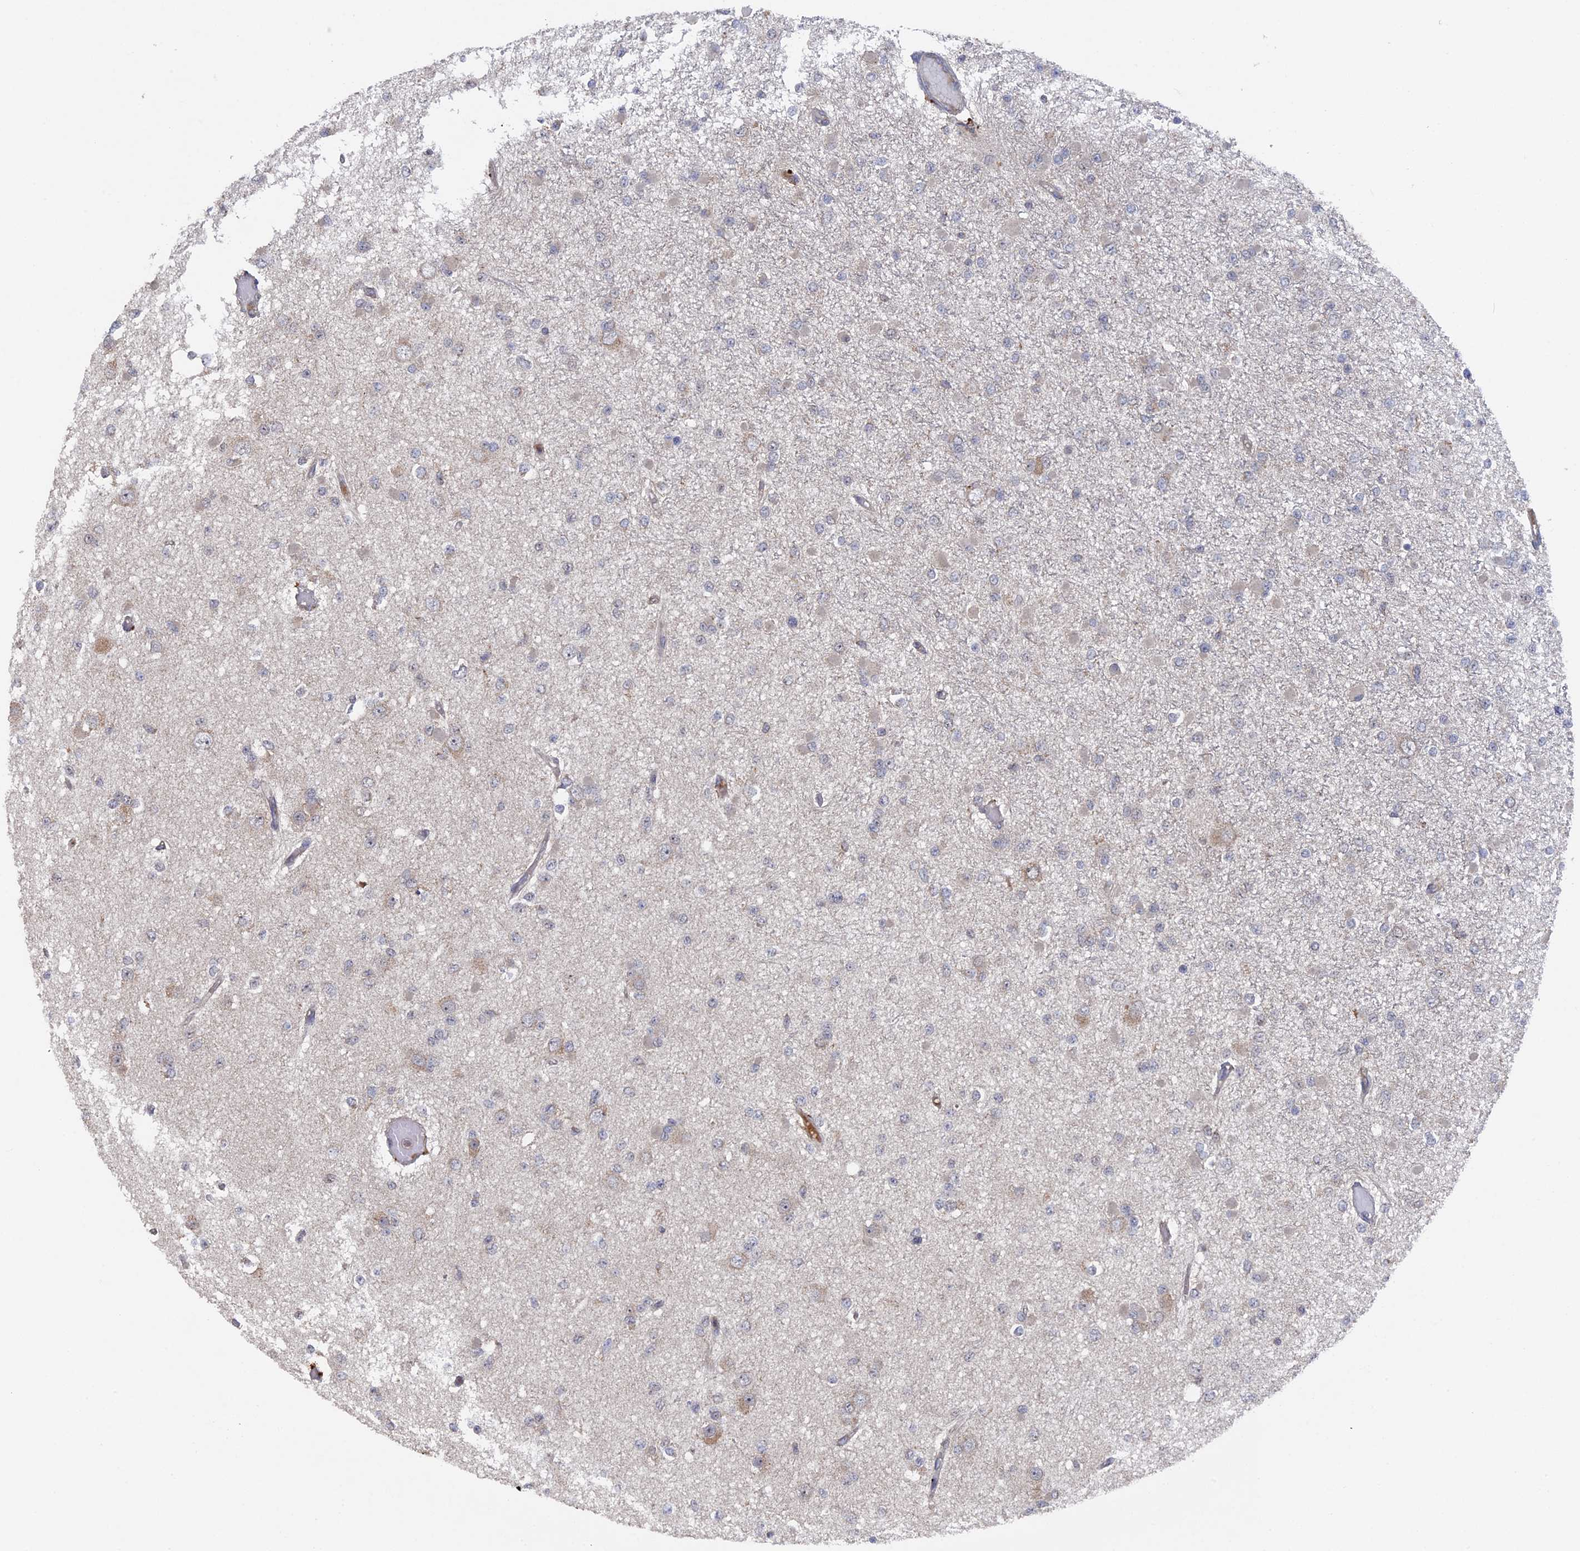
{"staining": {"intensity": "negative", "quantity": "none", "location": "none"}, "tissue": "glioma", "cell_type": "Tumor cells", "image_type": "cancer", "snomed": [{"axis": "morphology", "description": "Glioma, malignant, Low grade"}, {"axis": "topography", "description": "Brain"}], "caption": "Glioma stained for a protein using immunohistochemistry (IHC) demonstrates no staining tumor cells.", "gene": "RAB15", "patient": {"sex": "female", "age": 22}}